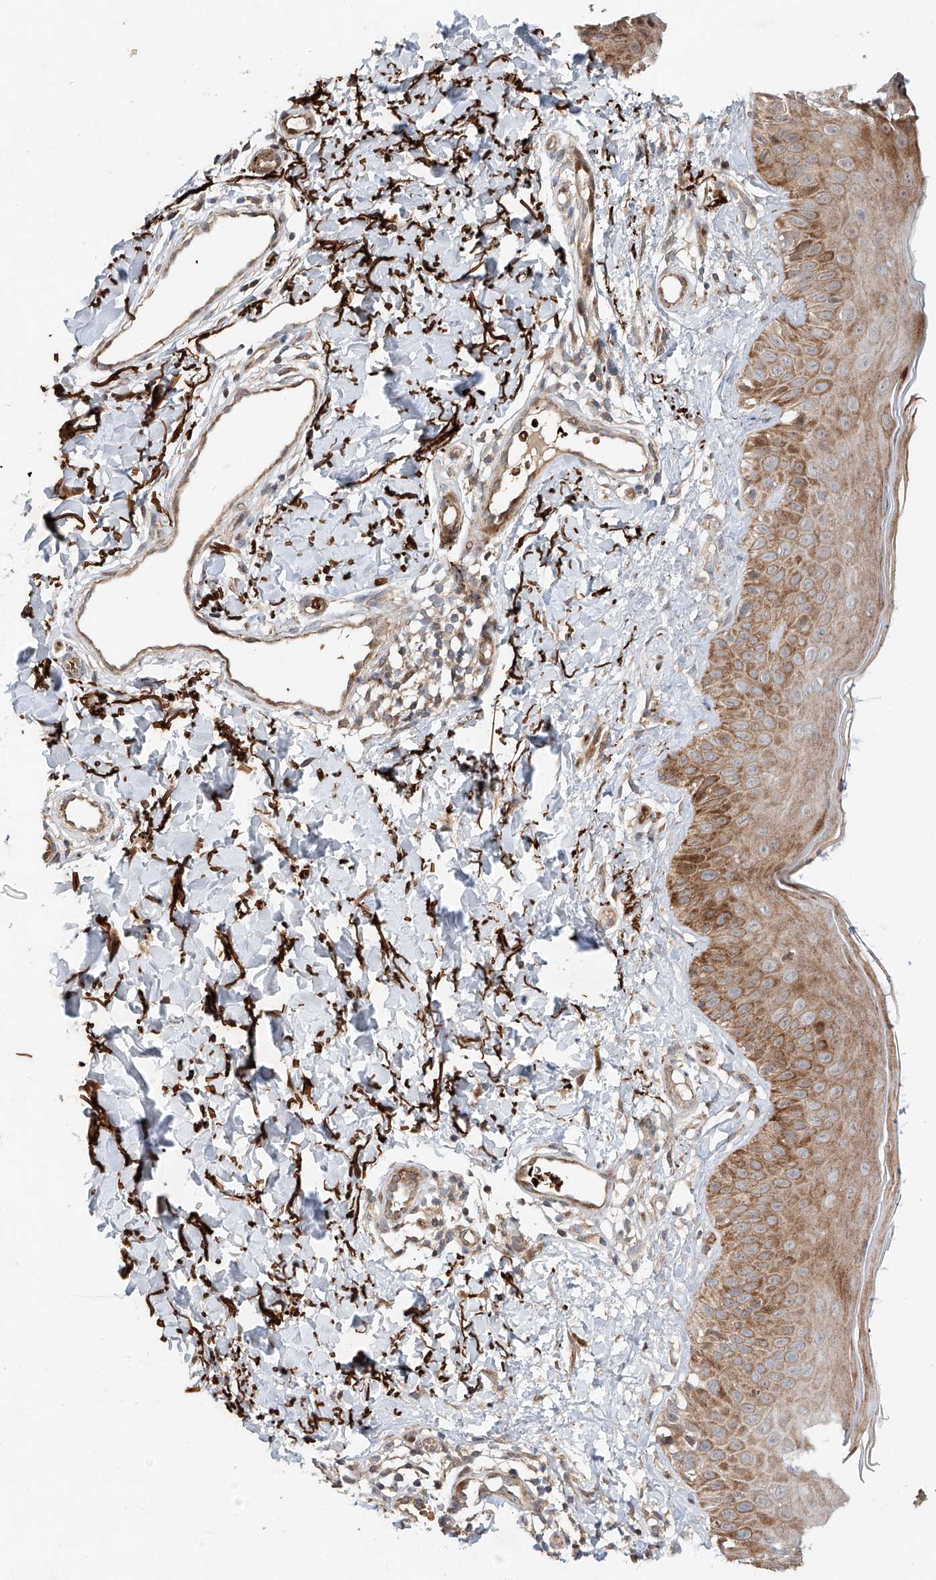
{"staining": {"intensity": "weak", "quantity": ">75%", "location": "cytoplasmic/membranous"}, "tissue": "skin", "cell_type": "Fibroblasts", "image_type": "normal", "snomed": [{"axis": "morphology", "description": "Normal tissue, NOS"}, {"axis": "topography", "description": "Skin"}], "caption": "Immunohistochemical staining of unremarkable skin demonstrates weak cytoplasmic/membranous protein positivity in about >75% of fibroblasts. (DAB = brown stain, brightfield microscopy at high magnification).", "gene": "USF3", "patient": {"sex": "male", "age": 52}}